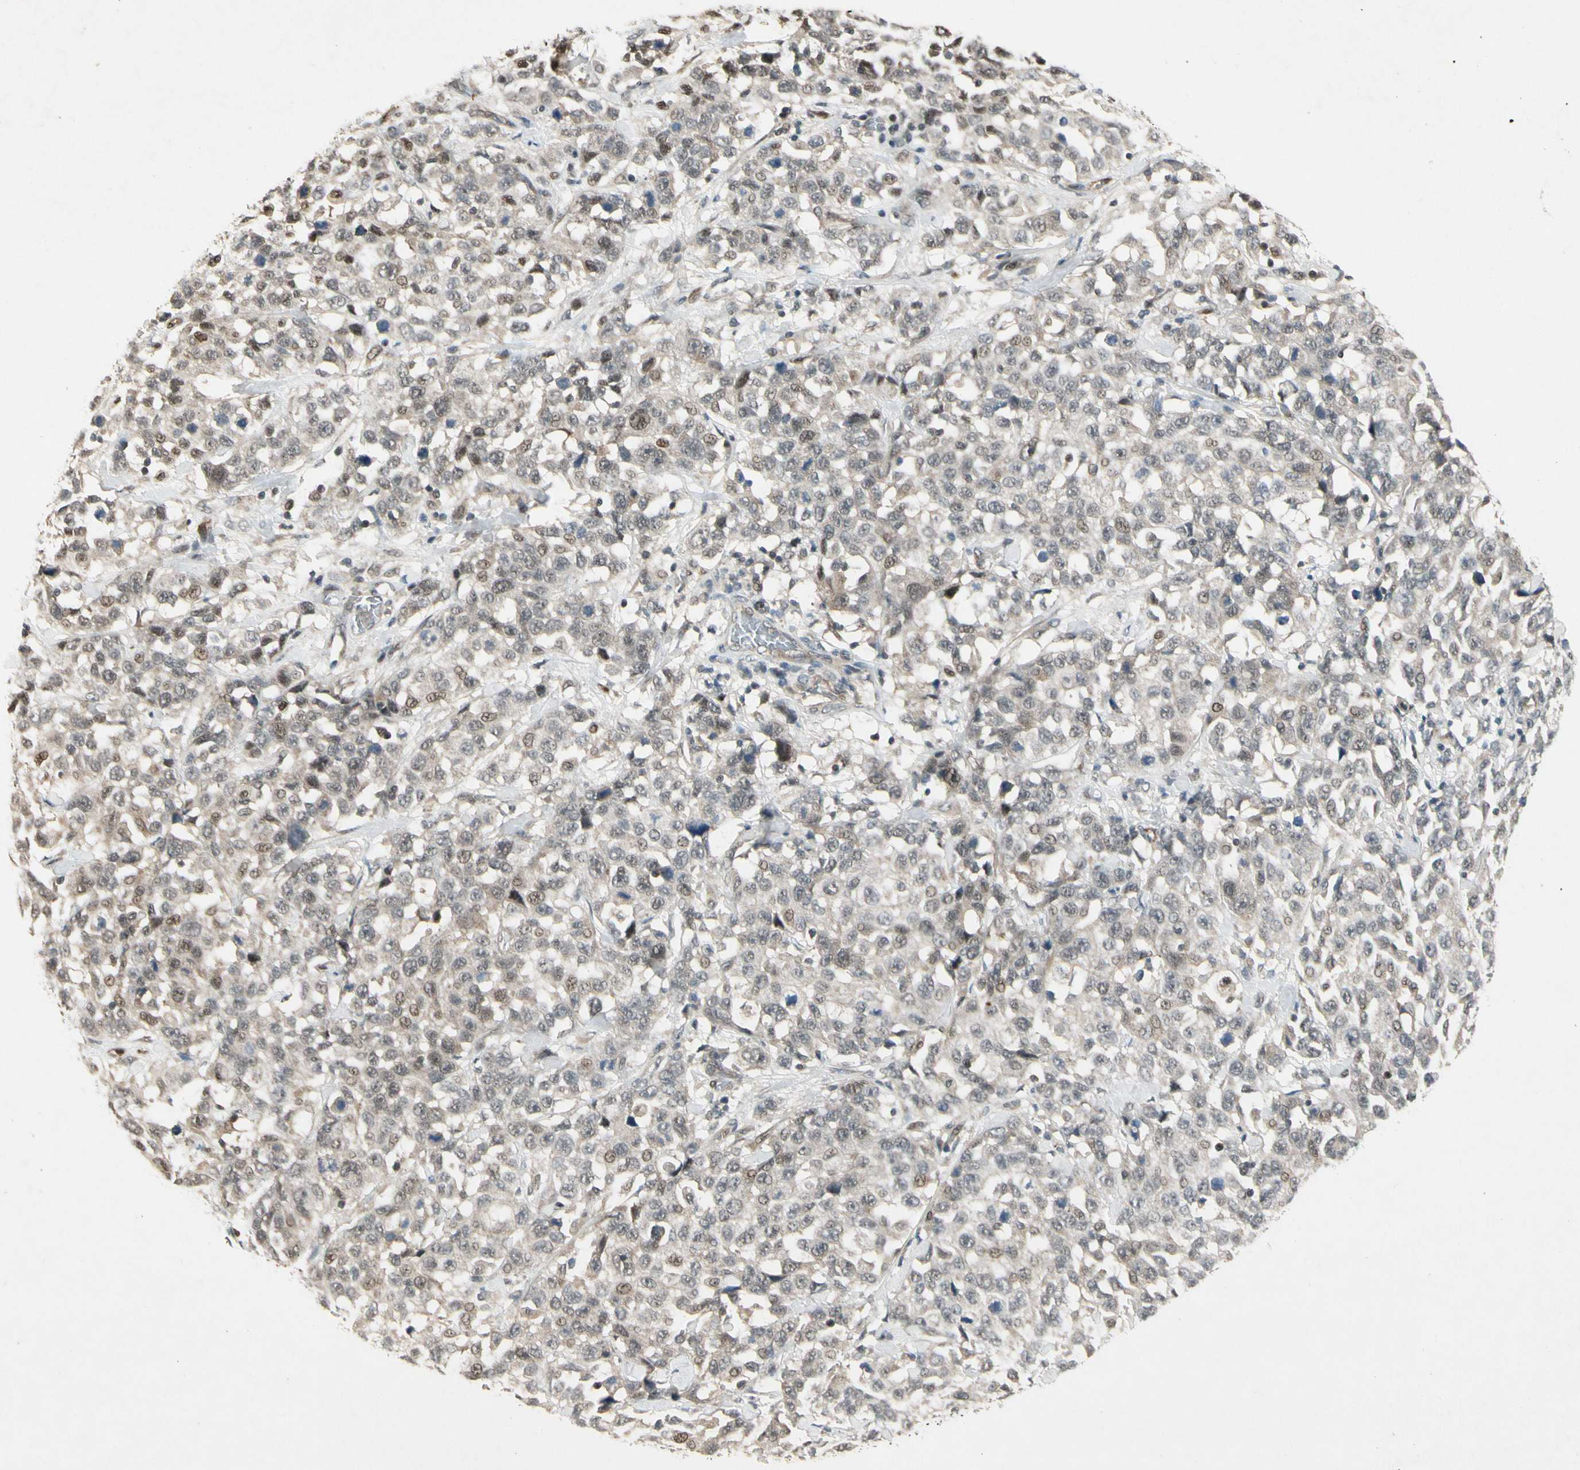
{"staining": {"intensity": "weak", "quantity": "25%-75%", "location": "nuclear"}, "tissue": "stomach cancer", "cell_type": "Tumor cells", "image_type": "cancer", "snomed": [{"axis": "morphology", "description": "Normal tissue, NOS"}, {"axis": "morphology", "description": "Adenocarcinoma, NOS"}, {"axis": "topography", "description": "Stomach"}], "caption": "Stomach cancer (adenocarcinoma) was stained to show a protein in brown. There is low levels of weak nuclear staining in about 25%-75% of tumor cells.", "gene": "CDK11A", "patient": {"sex": "male", "age": 48}}